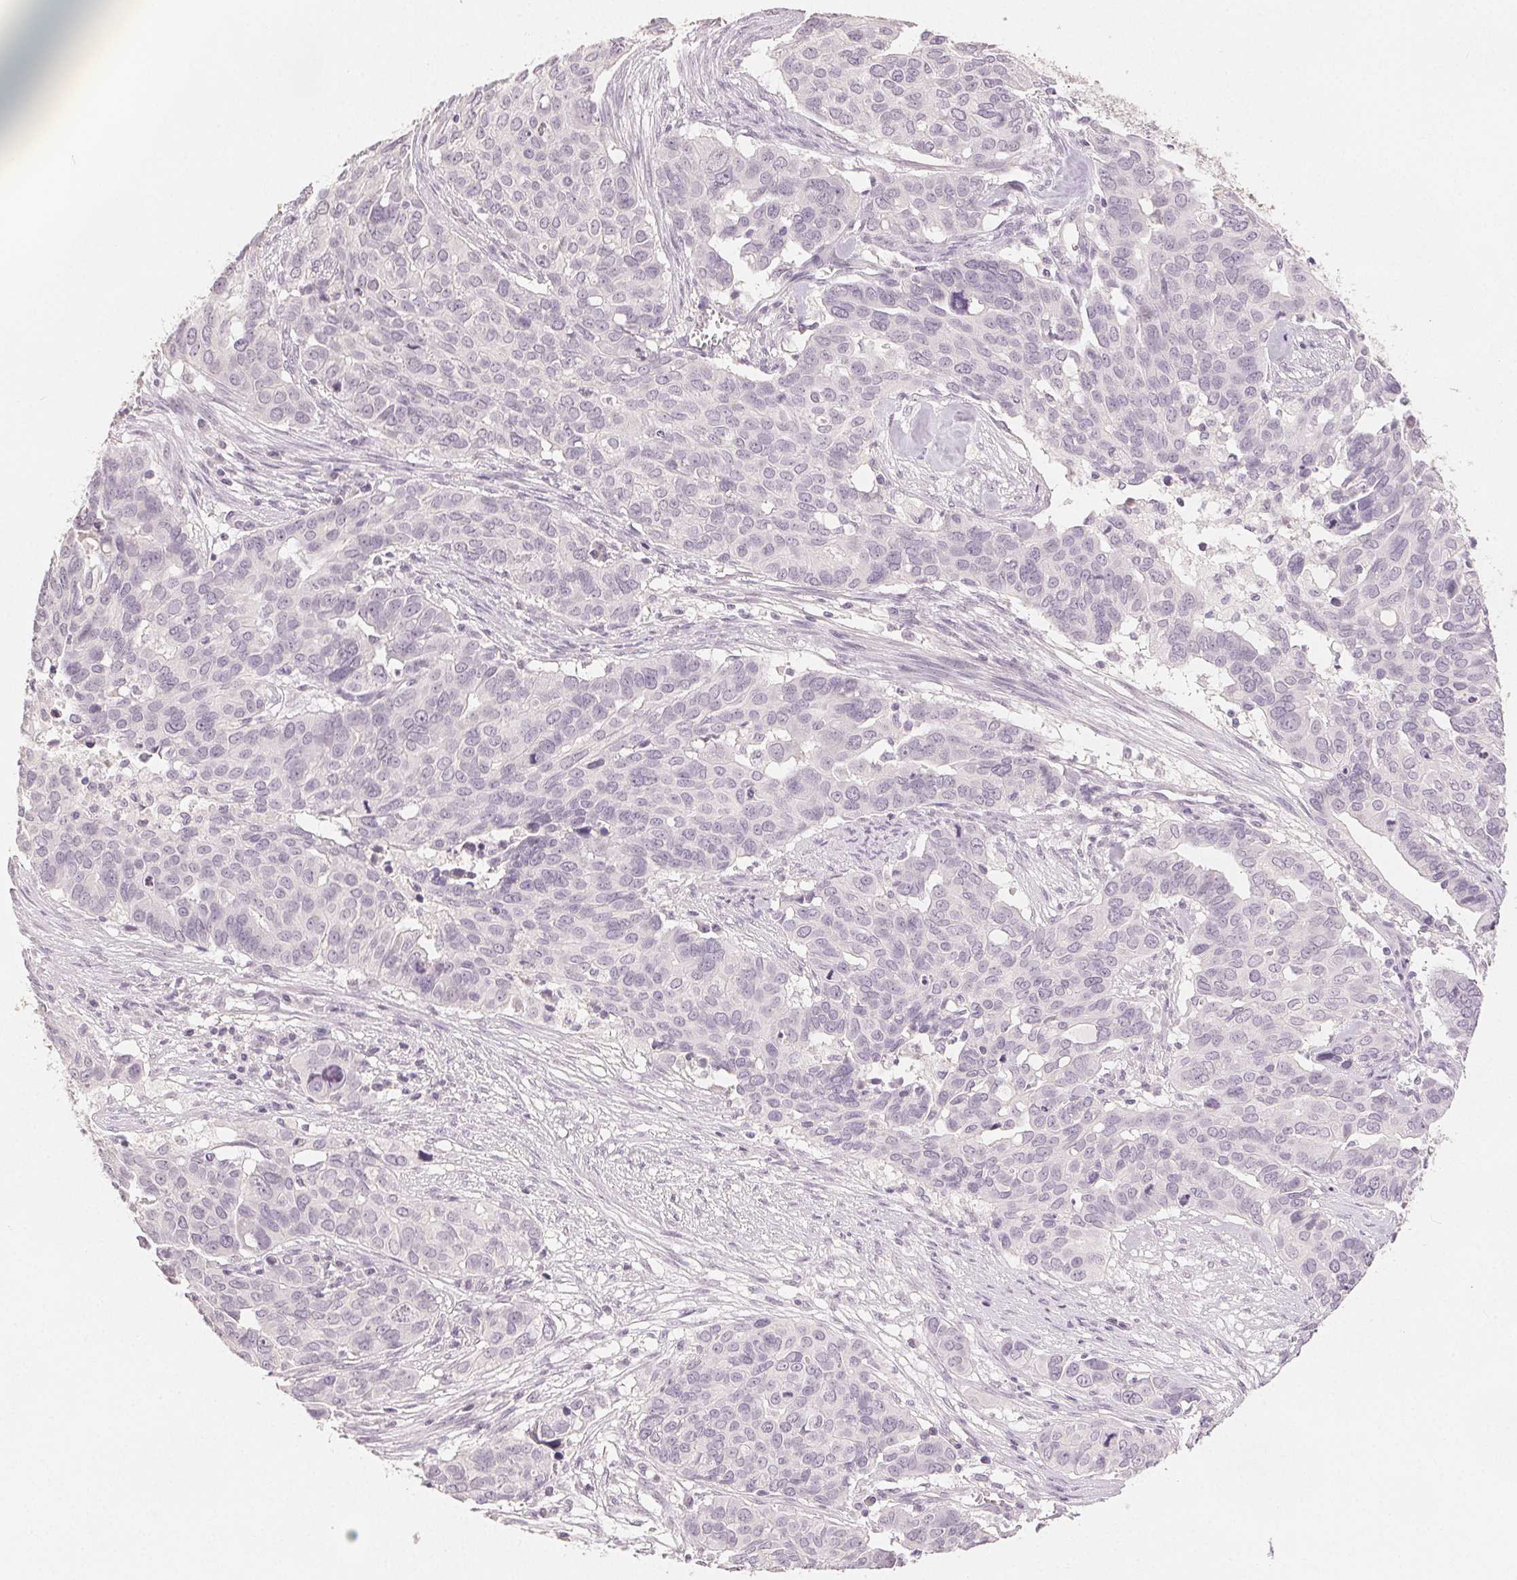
{"staining": {"intensity": "negative", "quantity": "none", "location": "none"}, "tissue": "ovarian cancer", "cell_type": "Tumor cells", "image_type": "cancer", "snomed": [{"axis": "morphology", "description": "Carcinoma, endometroid"}, {"axis": "topography", "description": "Ovary"}], "caption": "An image of endometroid carcinoma (ovarian) stained for a protein displays no brown staining in tumor cells. Brightfield microscopy of immunohistochemistry (IHC) stained with DAB (3,3'-diaminobenzidine) (brown) and hematoxylin (blue), captured at high magnification.", "gene": "SLC27A5", "patient": {"sex": "female", "age": 78}}